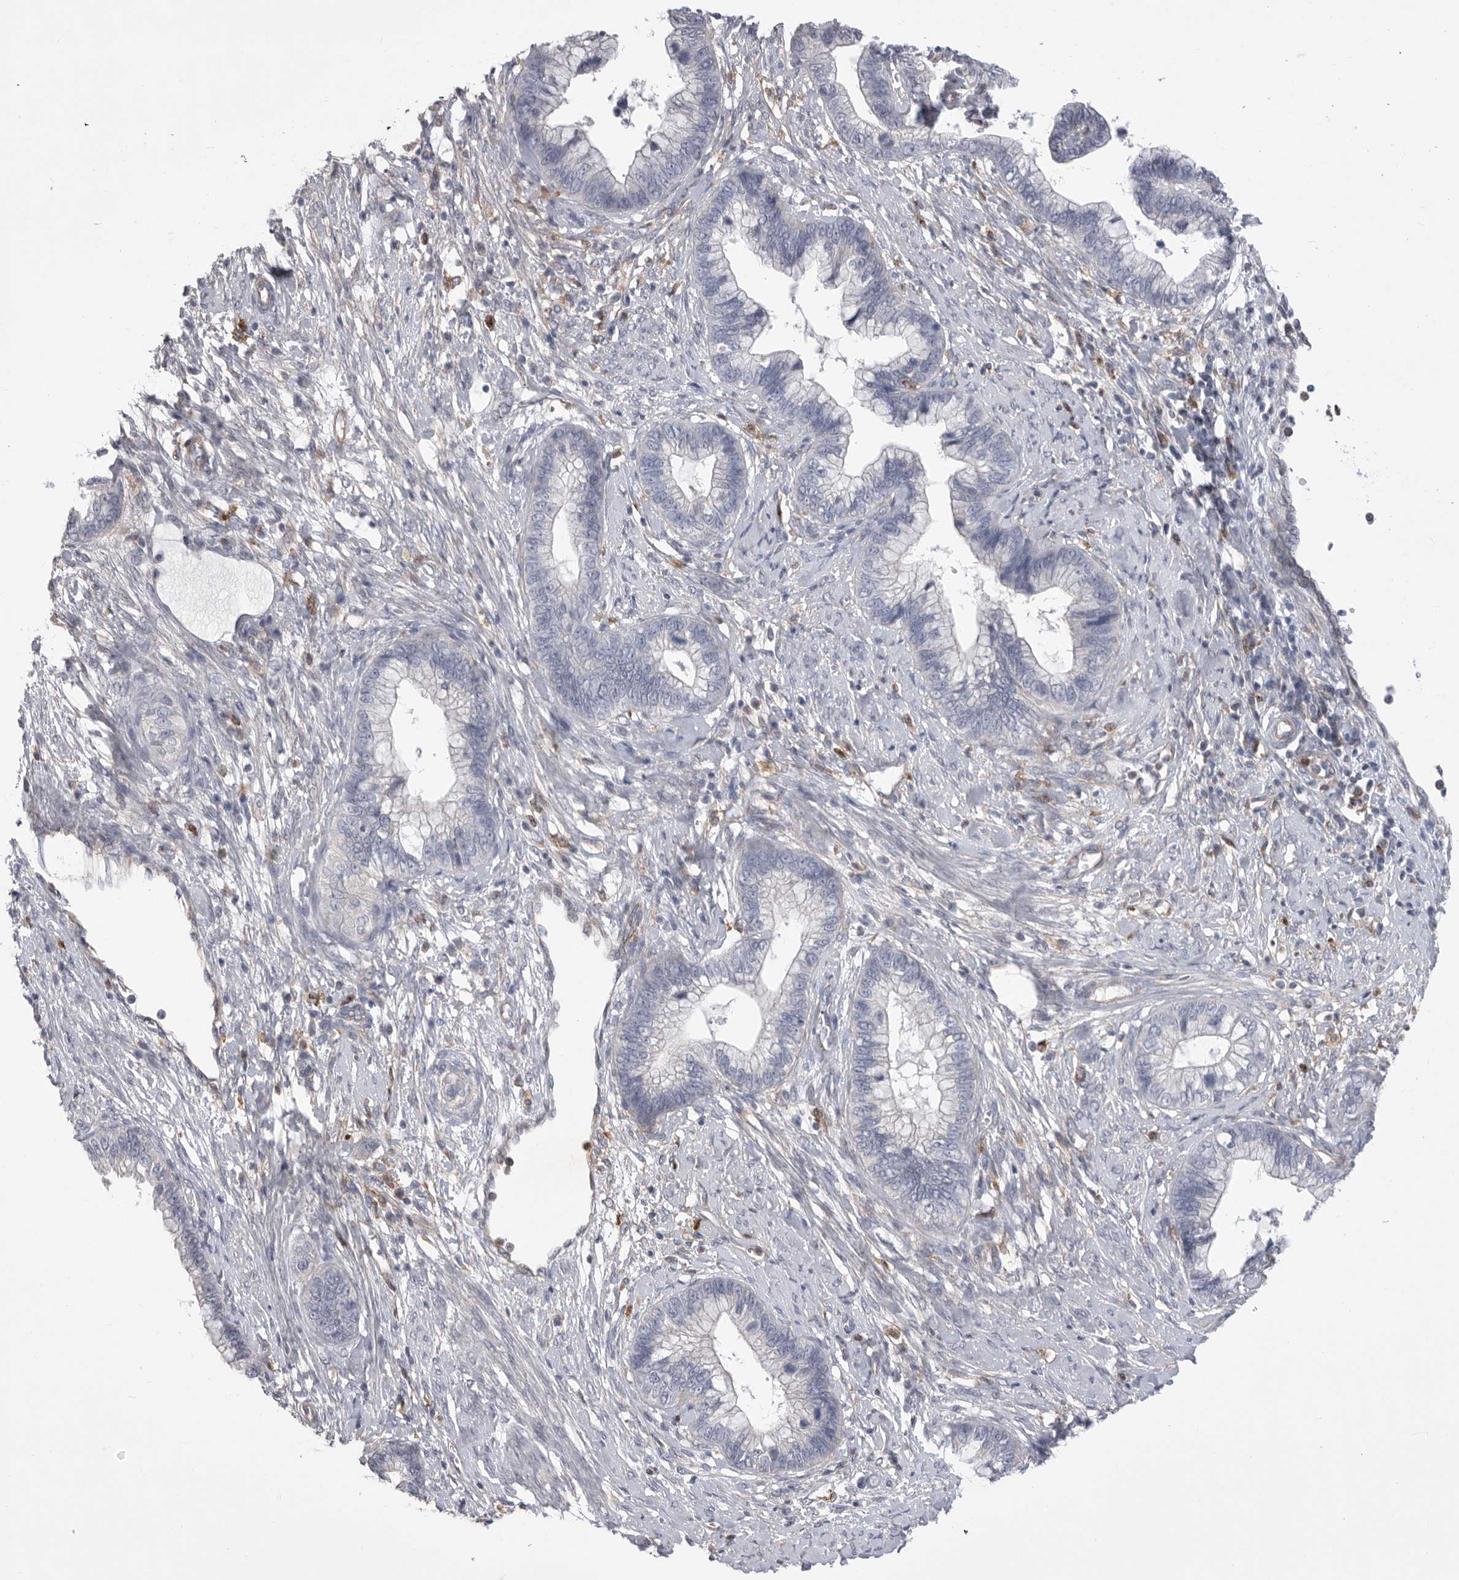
{"staining": {"intensity": "negative", "quantity": "none", "location": "none"}, "tissue": "cervical cancer", "cell_type": "Tumor cells", "image_type": "cancer", "snomed": [{"axis": "morphology", "description": "Adenocarcinoma, NOS"}, {"axis": "topography", "description": "Cervix"}], "caption": "Immunohistochemistry histopathology image of cervical adenocarcinoma stained for a protein (brown), which reveals no positivity in tumor cells. (Brightfield microscopy of DAB (3,3'-diaminobenzidine) immunohistochemistry at high magnification).", "gene": "SIGLEC10", "patient": {"sex": "female", "age": 44}}